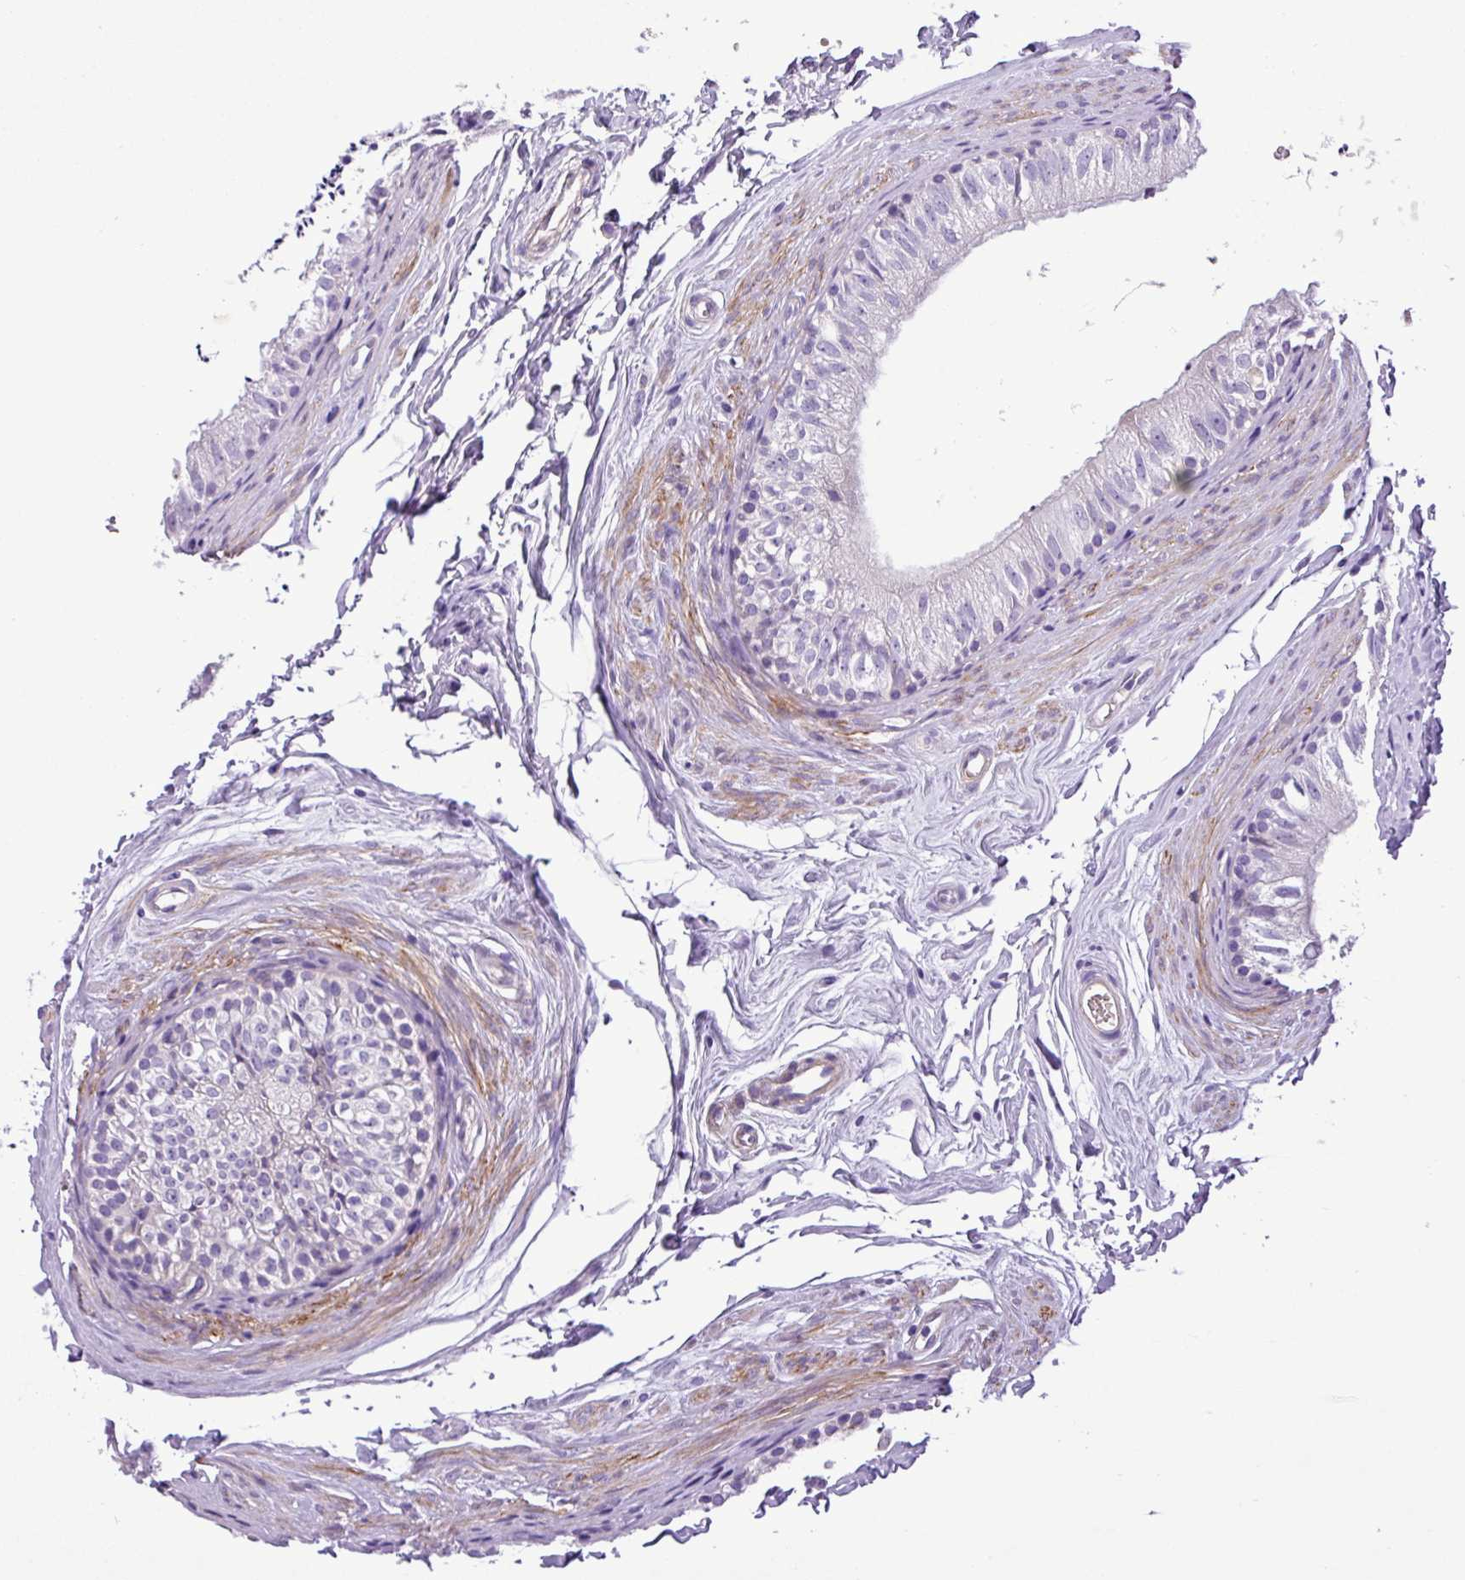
{"staining": {"intensity": "weak", "quantity": "<25%", "location": "cytoplasmic/membranous"}, "tissue": "epididymis", "cell_type": "Glandular cells", "image_type": "normal", "snomed": [{"axis": "morphology", "description": "Normal tissue, NOS"}, {"axis": "topography", "description": "Epididymis"}], "caption": "This is a image of IHC staining of unremarkable epididymis, which shows no positivity in glandular cells.", "gene": "C11orf91", "patient": {"sex": "male", "age": 56}}